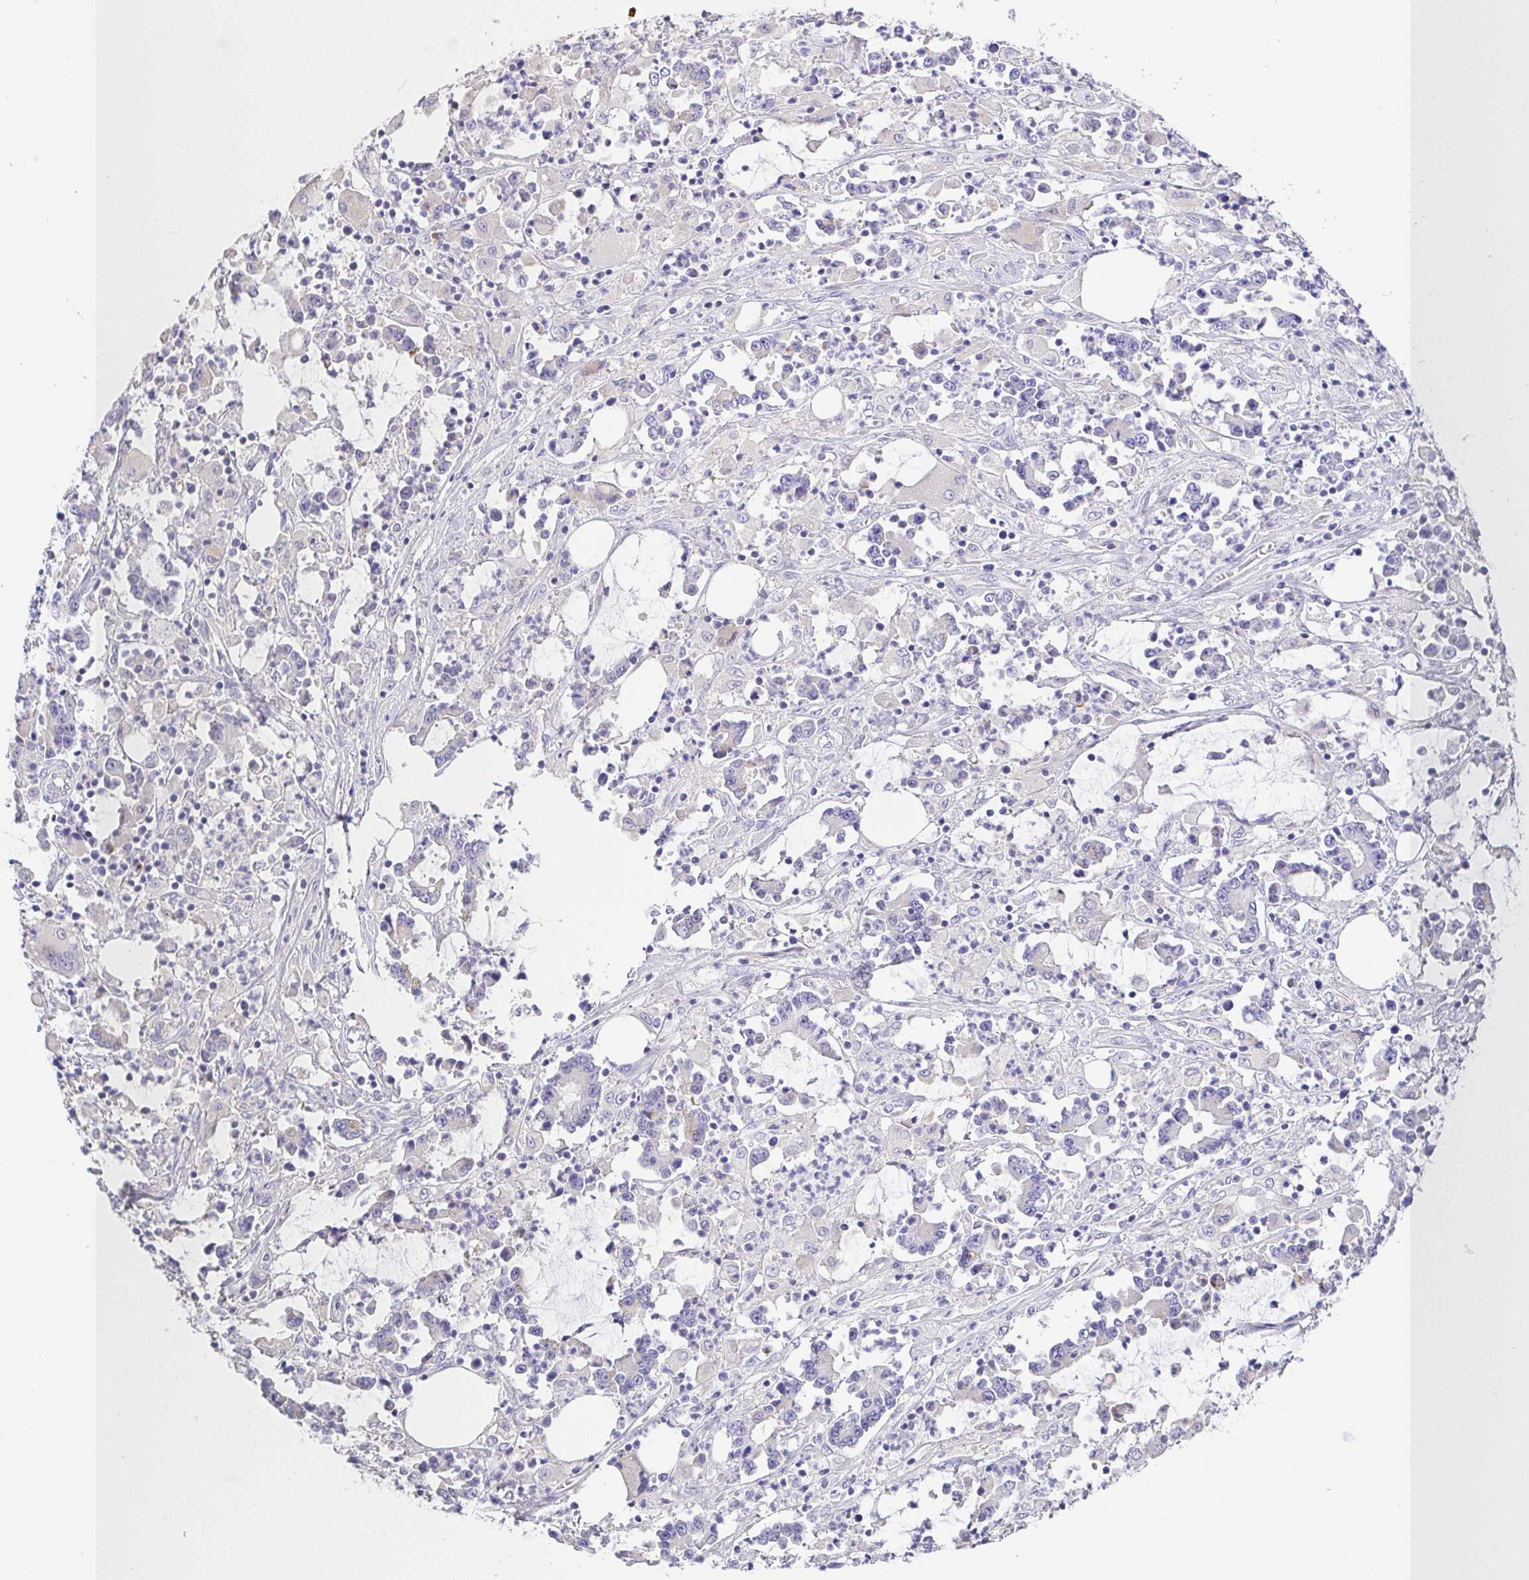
{"staining": {"intensity": "negative", "quantity": "none", "location": "none"}, "tissue": "stomach cancer", "cell_type": "Tumor cells", "image_type": "cancer", "snomed": [{"axis": "morphology", "description": "Adenocarcinoma, NOS"}, {"axis": "topography", "description": "Stomach, upper"}], "caption": "An image of human stomach cancer (adenocarcinoma) is negative for staining in tumor cells. (IHC, brightfield microscopy, high magnification).", "gene": "PKDREJ", "patient": {"sex": "male", "age": 68}}